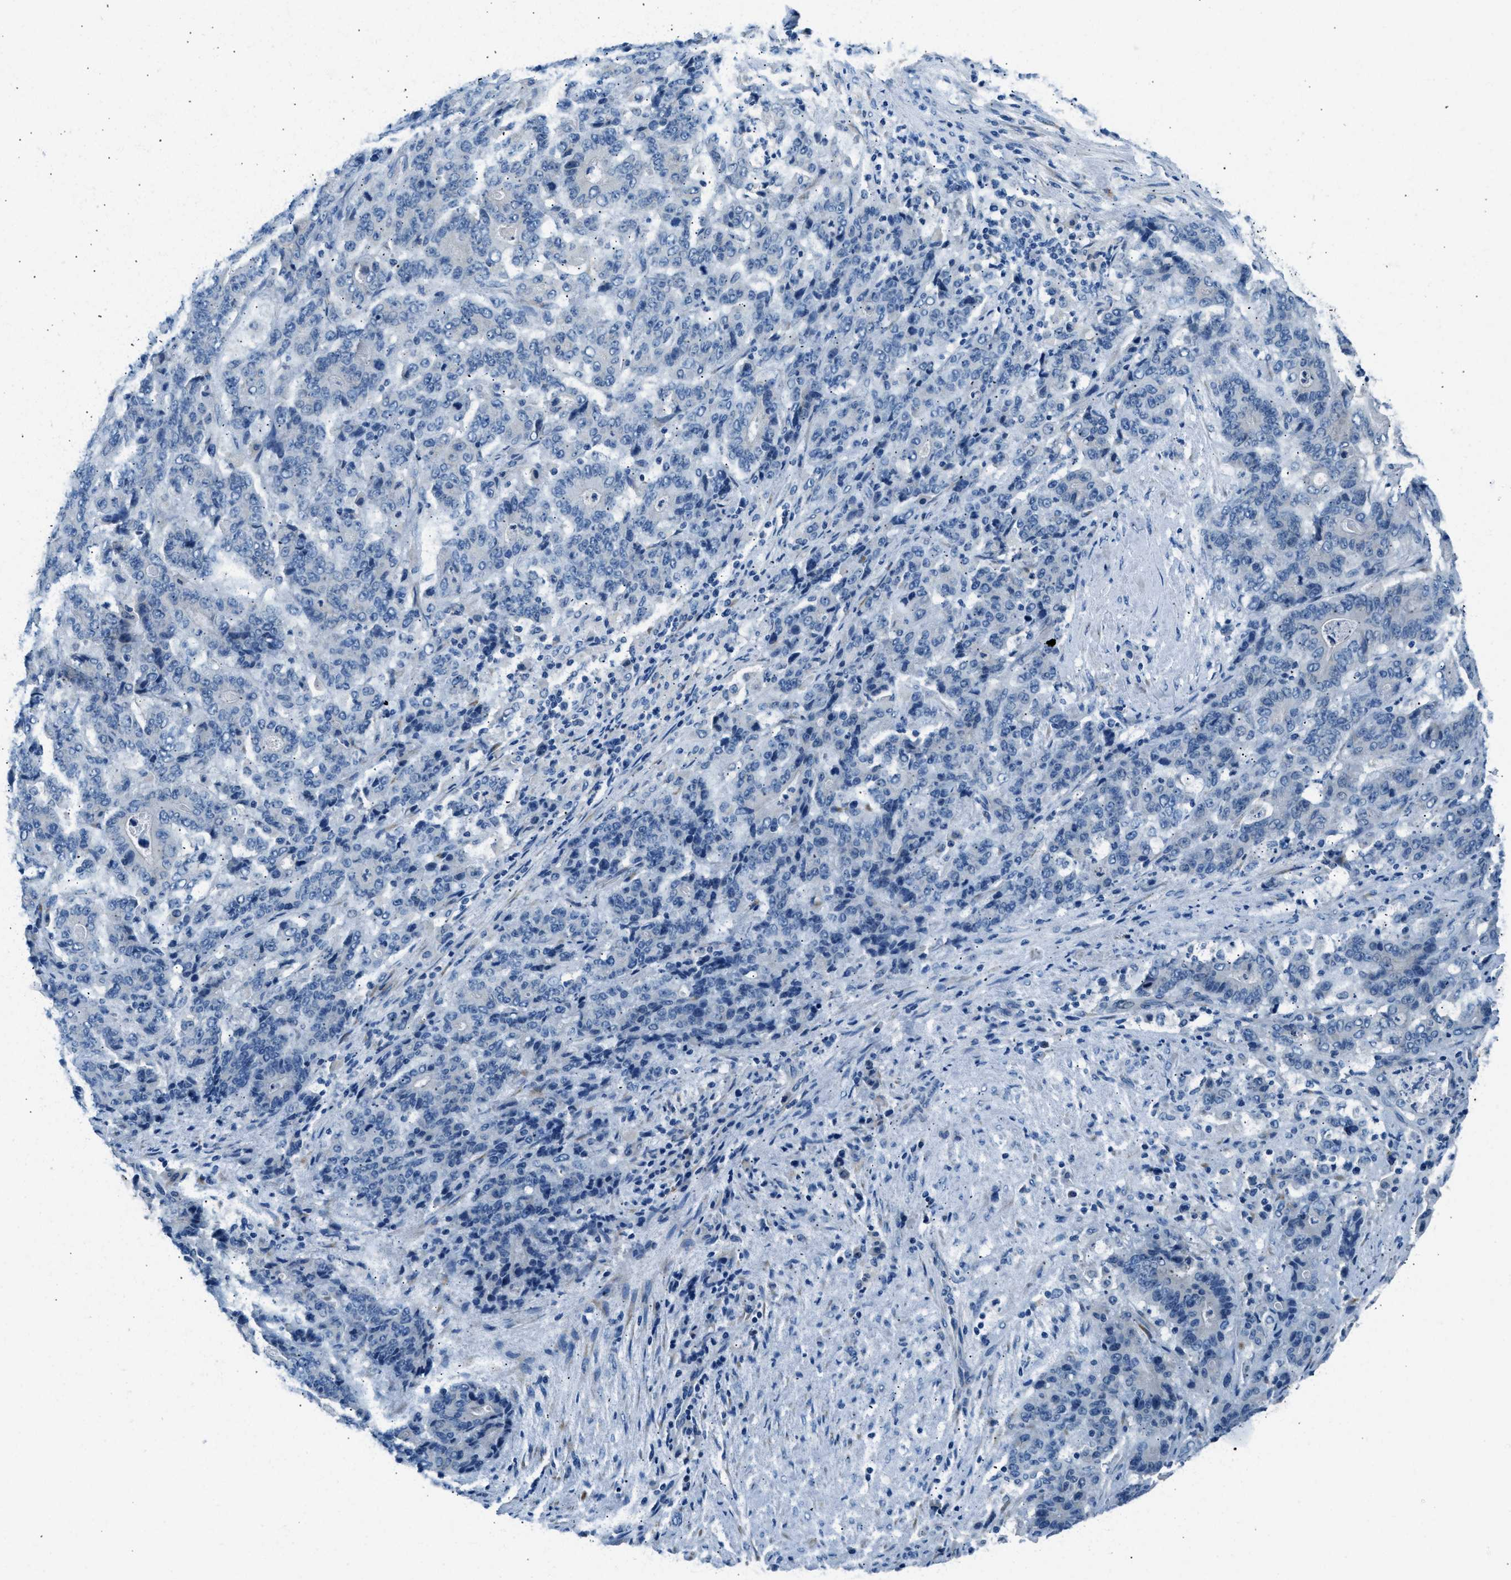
{"staining": {"intensity": "negative", "quantity": "none", "location": "none"}, "tissue": "stomach cancer", "cell_type": "Tumor cells", "image_type": "cancer", "snomed": [{"axis": "morphology", "description": "Adenocarcinoma, NOS"}, {"axis": "topography", "description": "Stomach"}], "caption": "DAB (3,3'-diaminobenzidine) immunohistochemical staining of human stomach cancer (adenocarcinoma) exhibits no significant staining in tumor cells.", "gene": "CLDN18", "patient": {"sex": "female", "age": 73}}